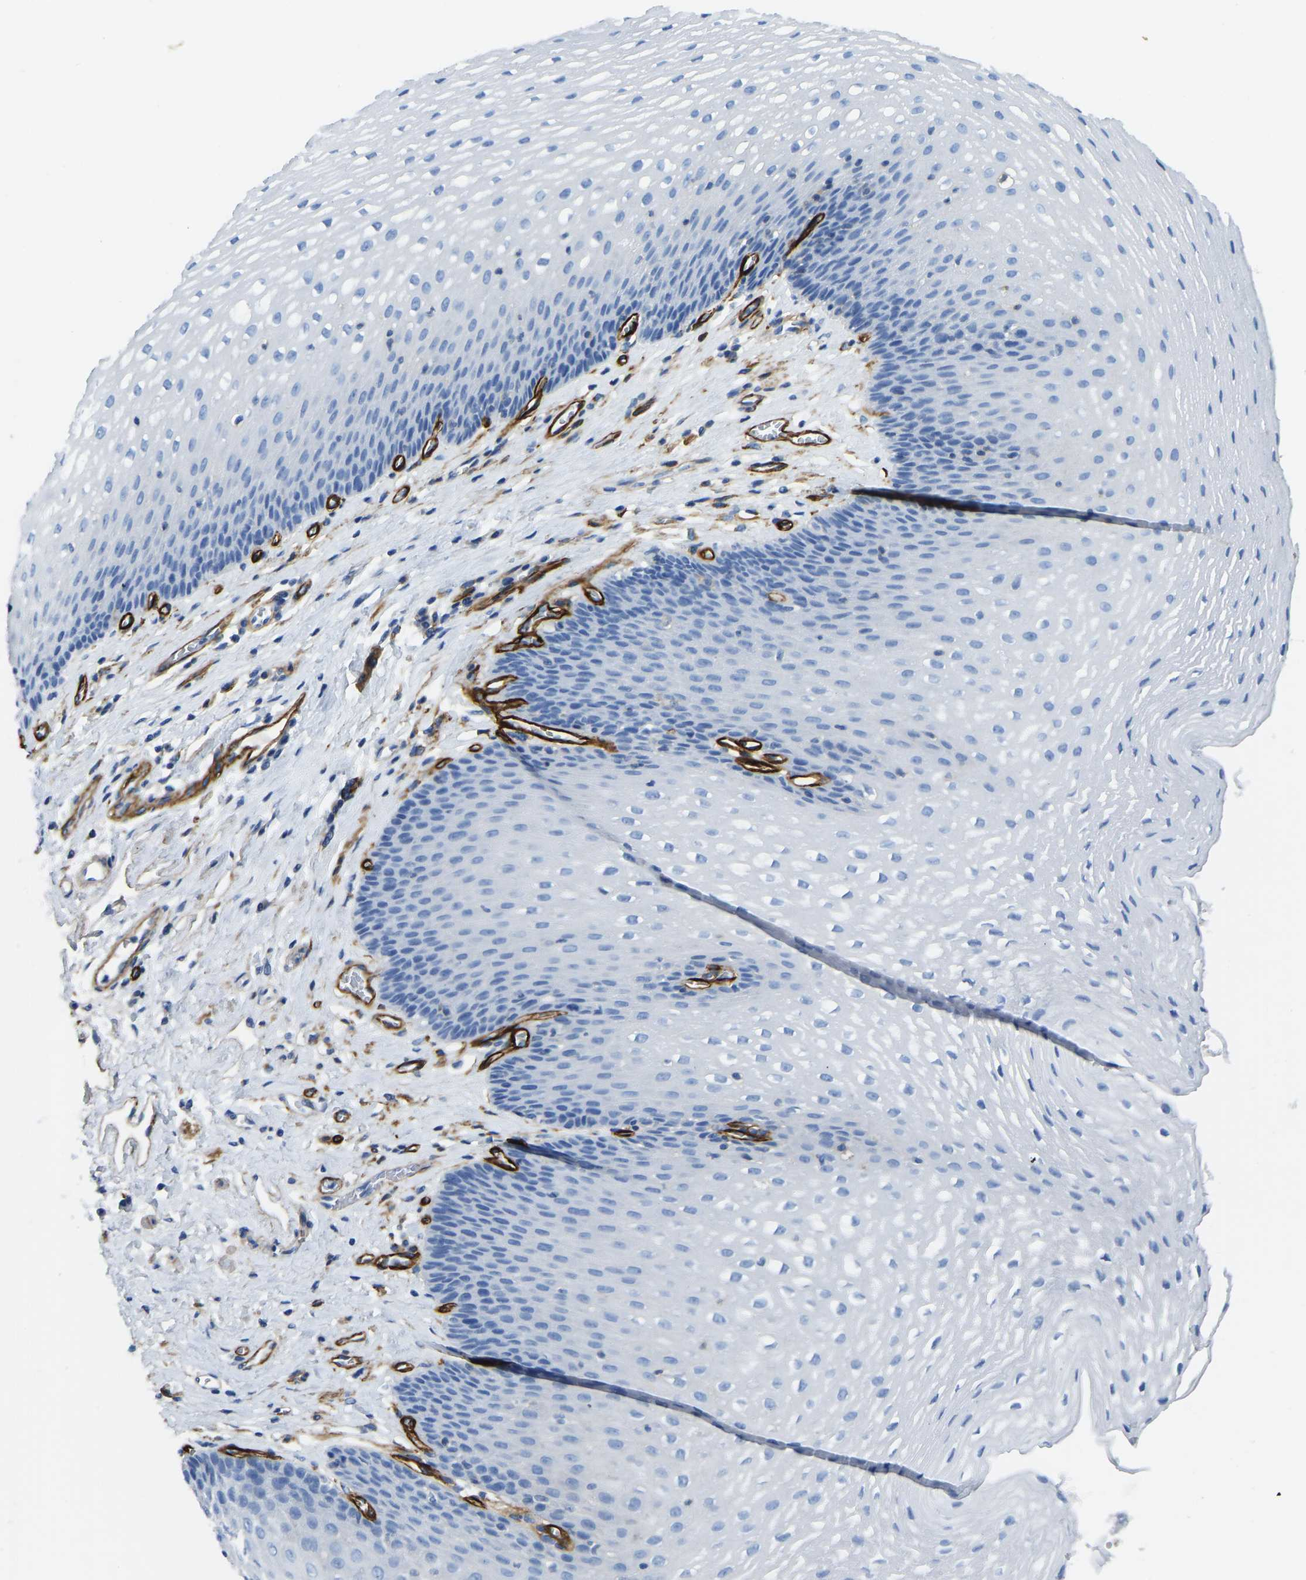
{"staining": {"intensity": "negative", "quantity": "none", "location": "none"}, "tissue": "esophagus", "cell_type": "Squamous epithelial cells", "image_type": "normal", "snomed": [{"axis": "morphology", "description": "Normal tissue, NOS"}, {"axis": "topography", "description": "Esophagus"}], "caption": "Human esophagus stained for a protein using immunohistochemistry reveals no staining in squamous epithelial cells.", "gene": "COL15A1", "patient": {"sex": "male", "age": 48}}